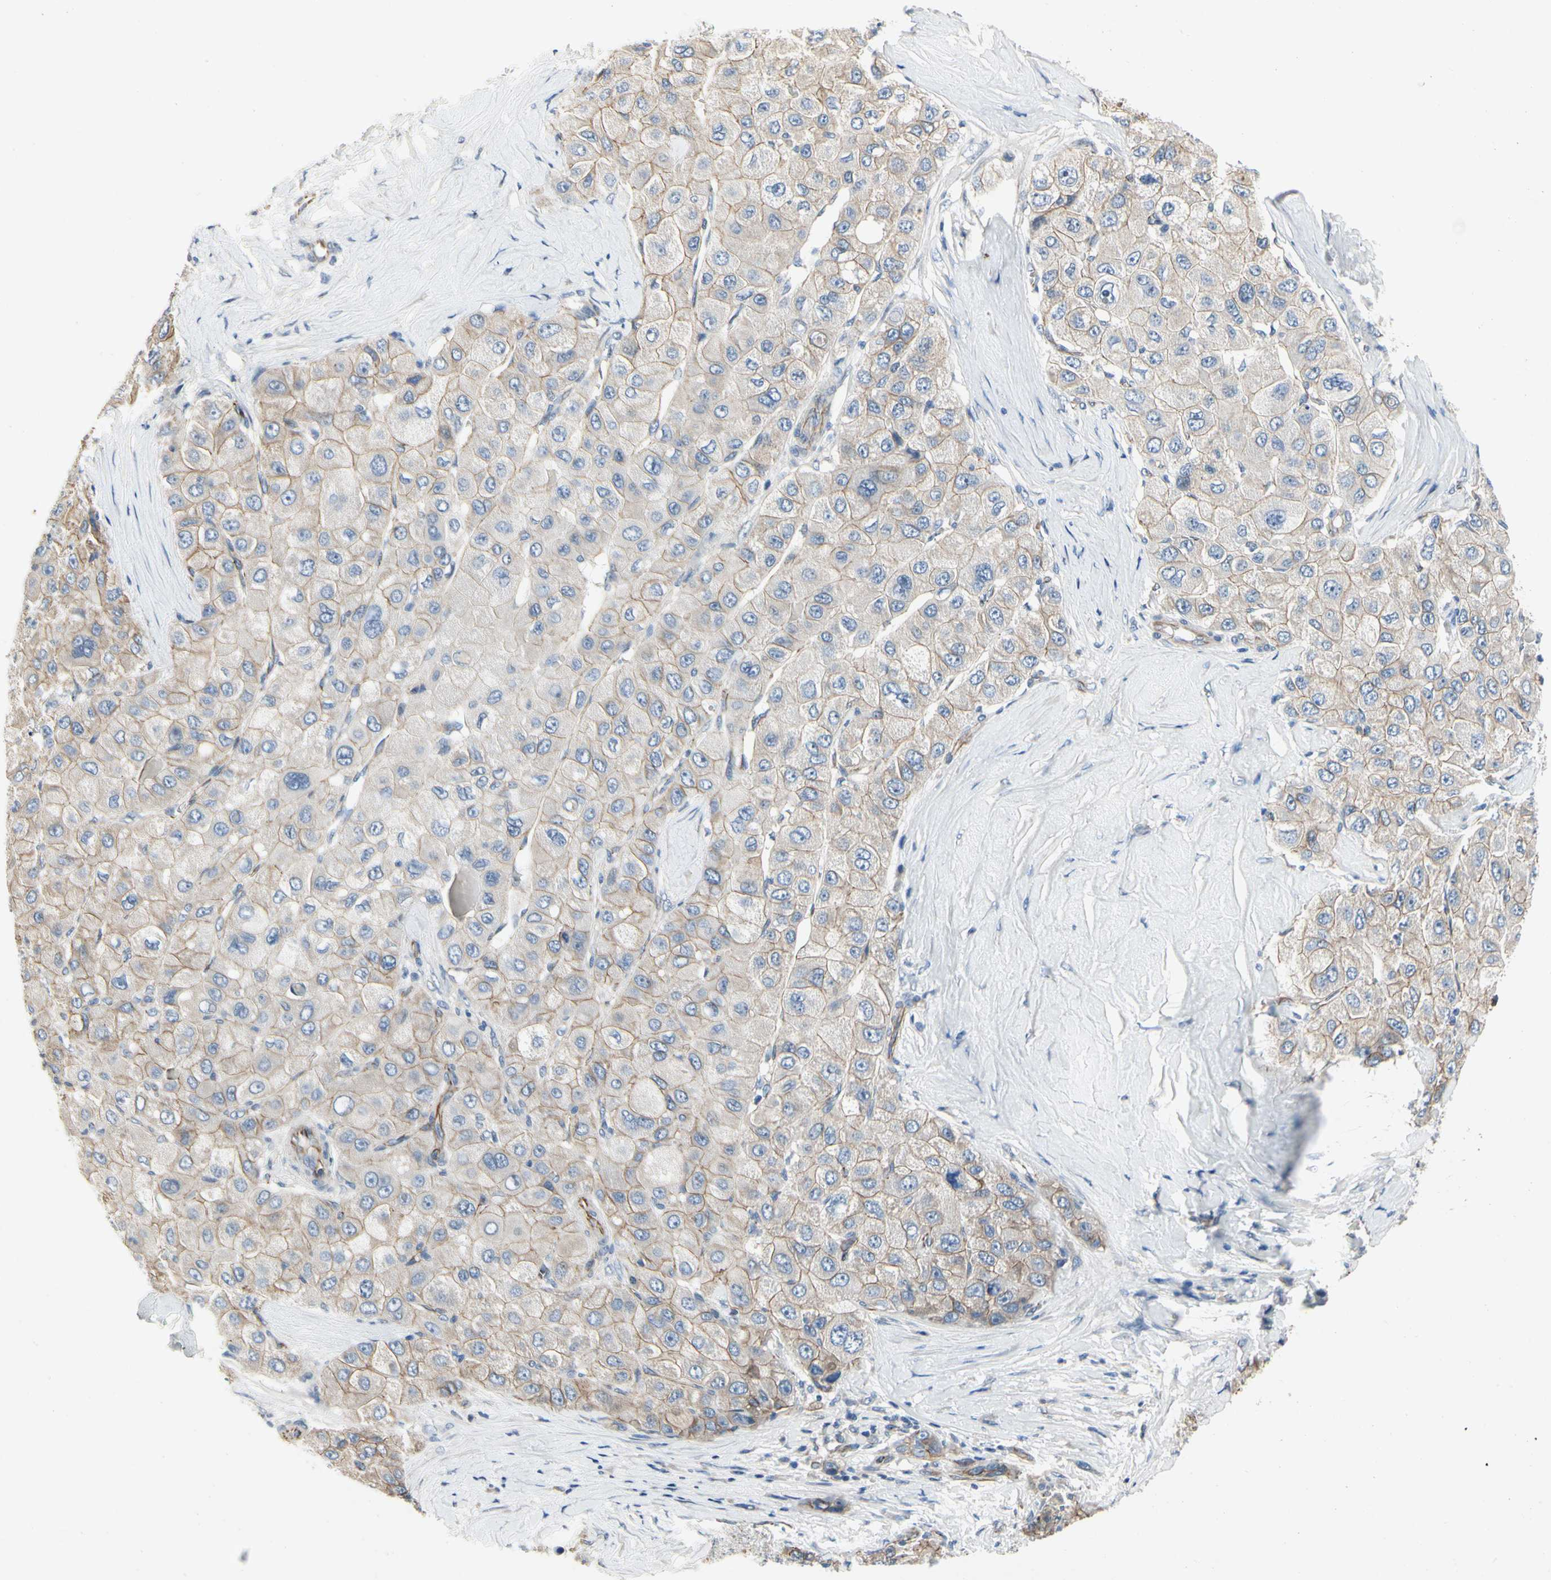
{"staining": {"intensity": "weak", "quantity": "25%-75%", "location": "cytoplasmic/membranous"}, "tissue": "liver cancer", "cell_type": "Tumor cells", "image_type": "cancer", "snomed": [{"axis": "morphology", "description": "Carcinoma, Hepatocellular, NOS"}, {"axis": "topography", "description": "Liver"}], "caption": "About 25%-75% of tumor cells in liver hepatocellular carcinoma exhibit weak cytoplasmic/membranous protein positivity as visualized by brown immunohistochemical staining.", "gene": "LGR6", "patient": {"sex": "male", "age": 80}}